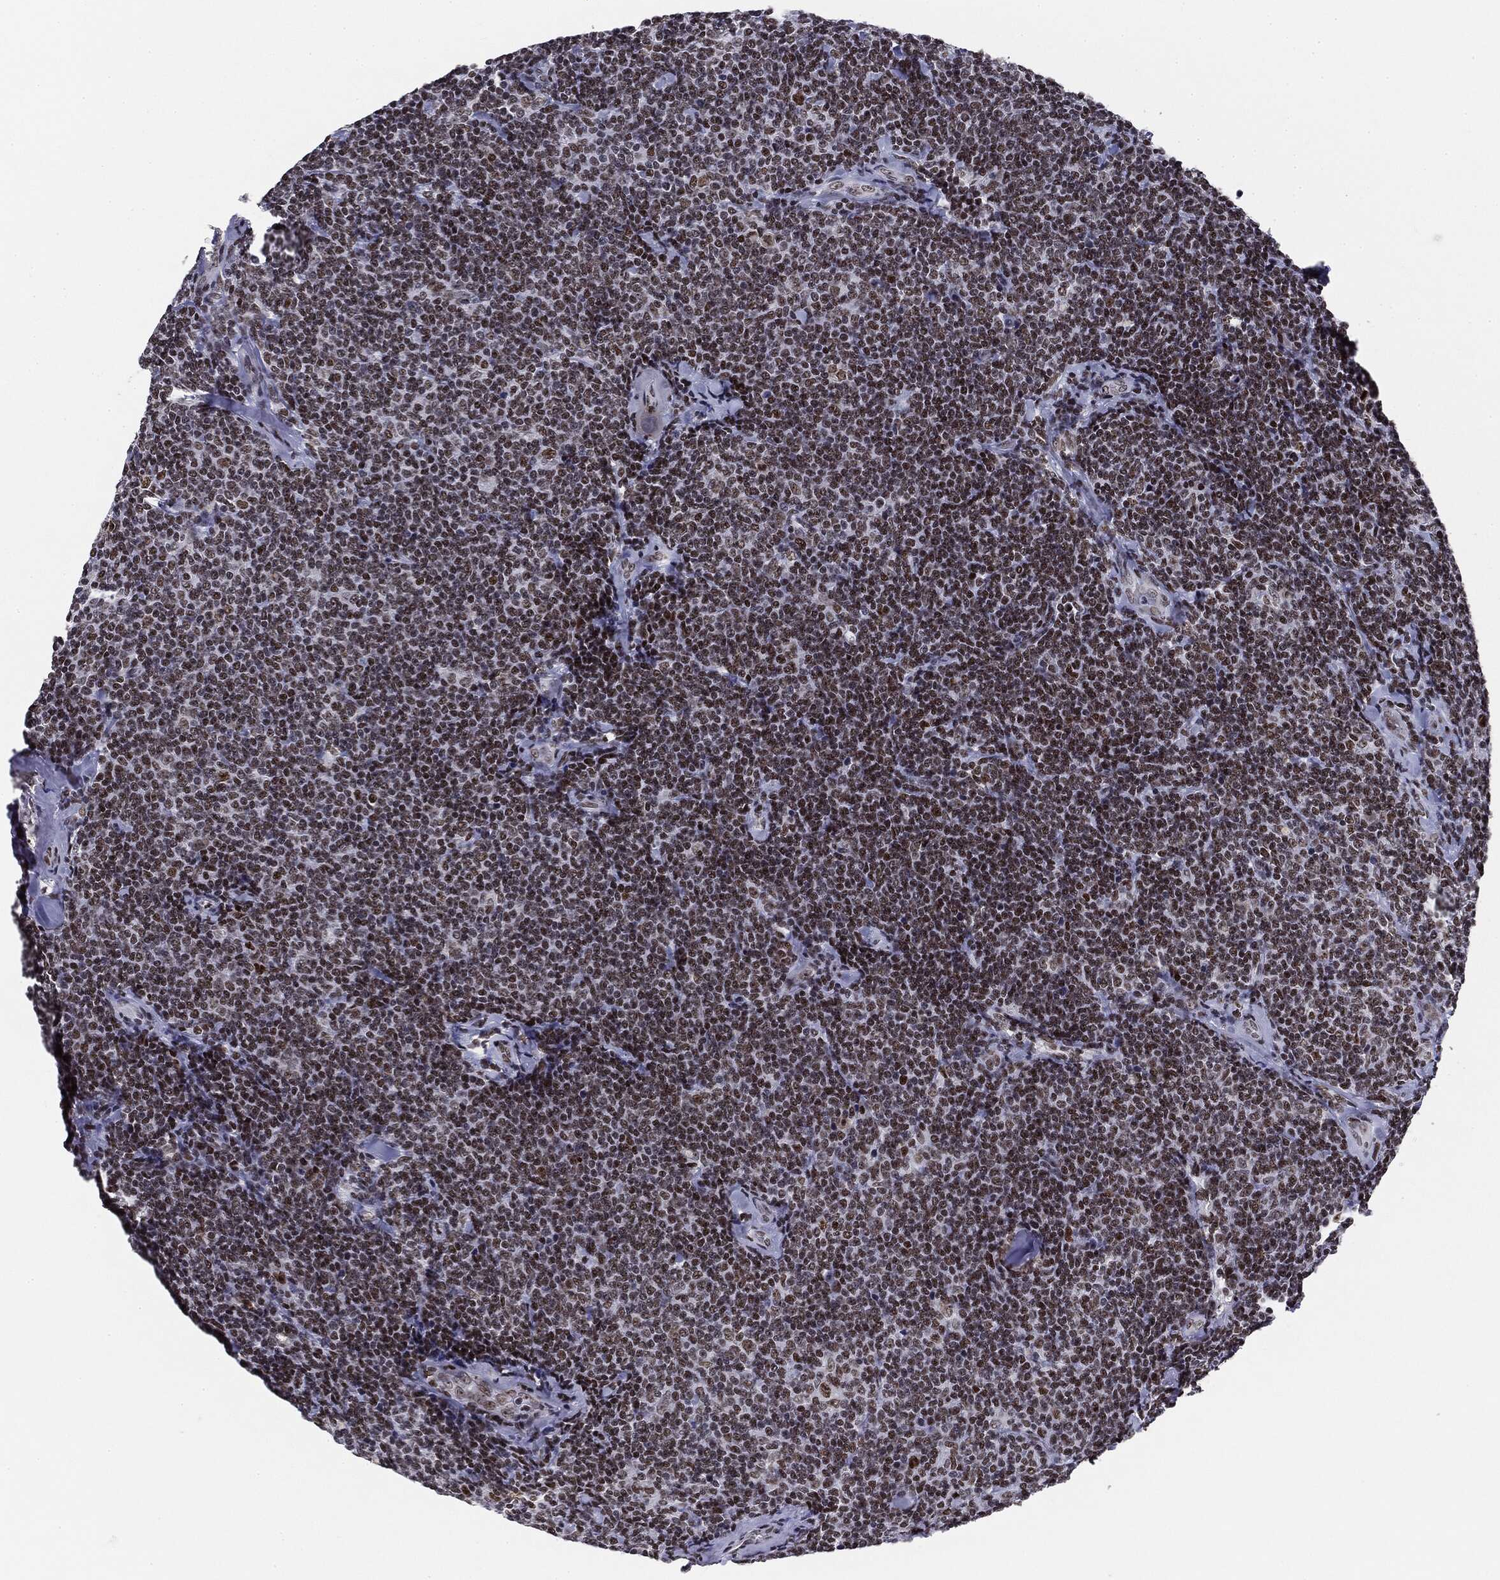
{"staining": {"intensity": "moderate", "quantity": ">75%", "location": "nuclear"}, "tissue": "lymphoma", "cell_type": "Tumor cells", "image_type": "cancer", "snomed": [{"axis": "morphology", "description": "Malignant lymphoma, non-Hodgkin's type, Low grade"}, {"axis": "topography", "description": "Lymph node"}], "caption": "IHC staining of lymphoma, which shows medium levels of moderate nuclear staining in approximately >75% of tumor cells indicating moderate nuclear protein expression. The staining was performed using DAB (3,3'-diaminobenzidine) (brown) for protein detection and nuclei were counterstained in hematoxylin (blue).", "gene": "MDC1", "patient": {"sex": "female", "age": 56}}